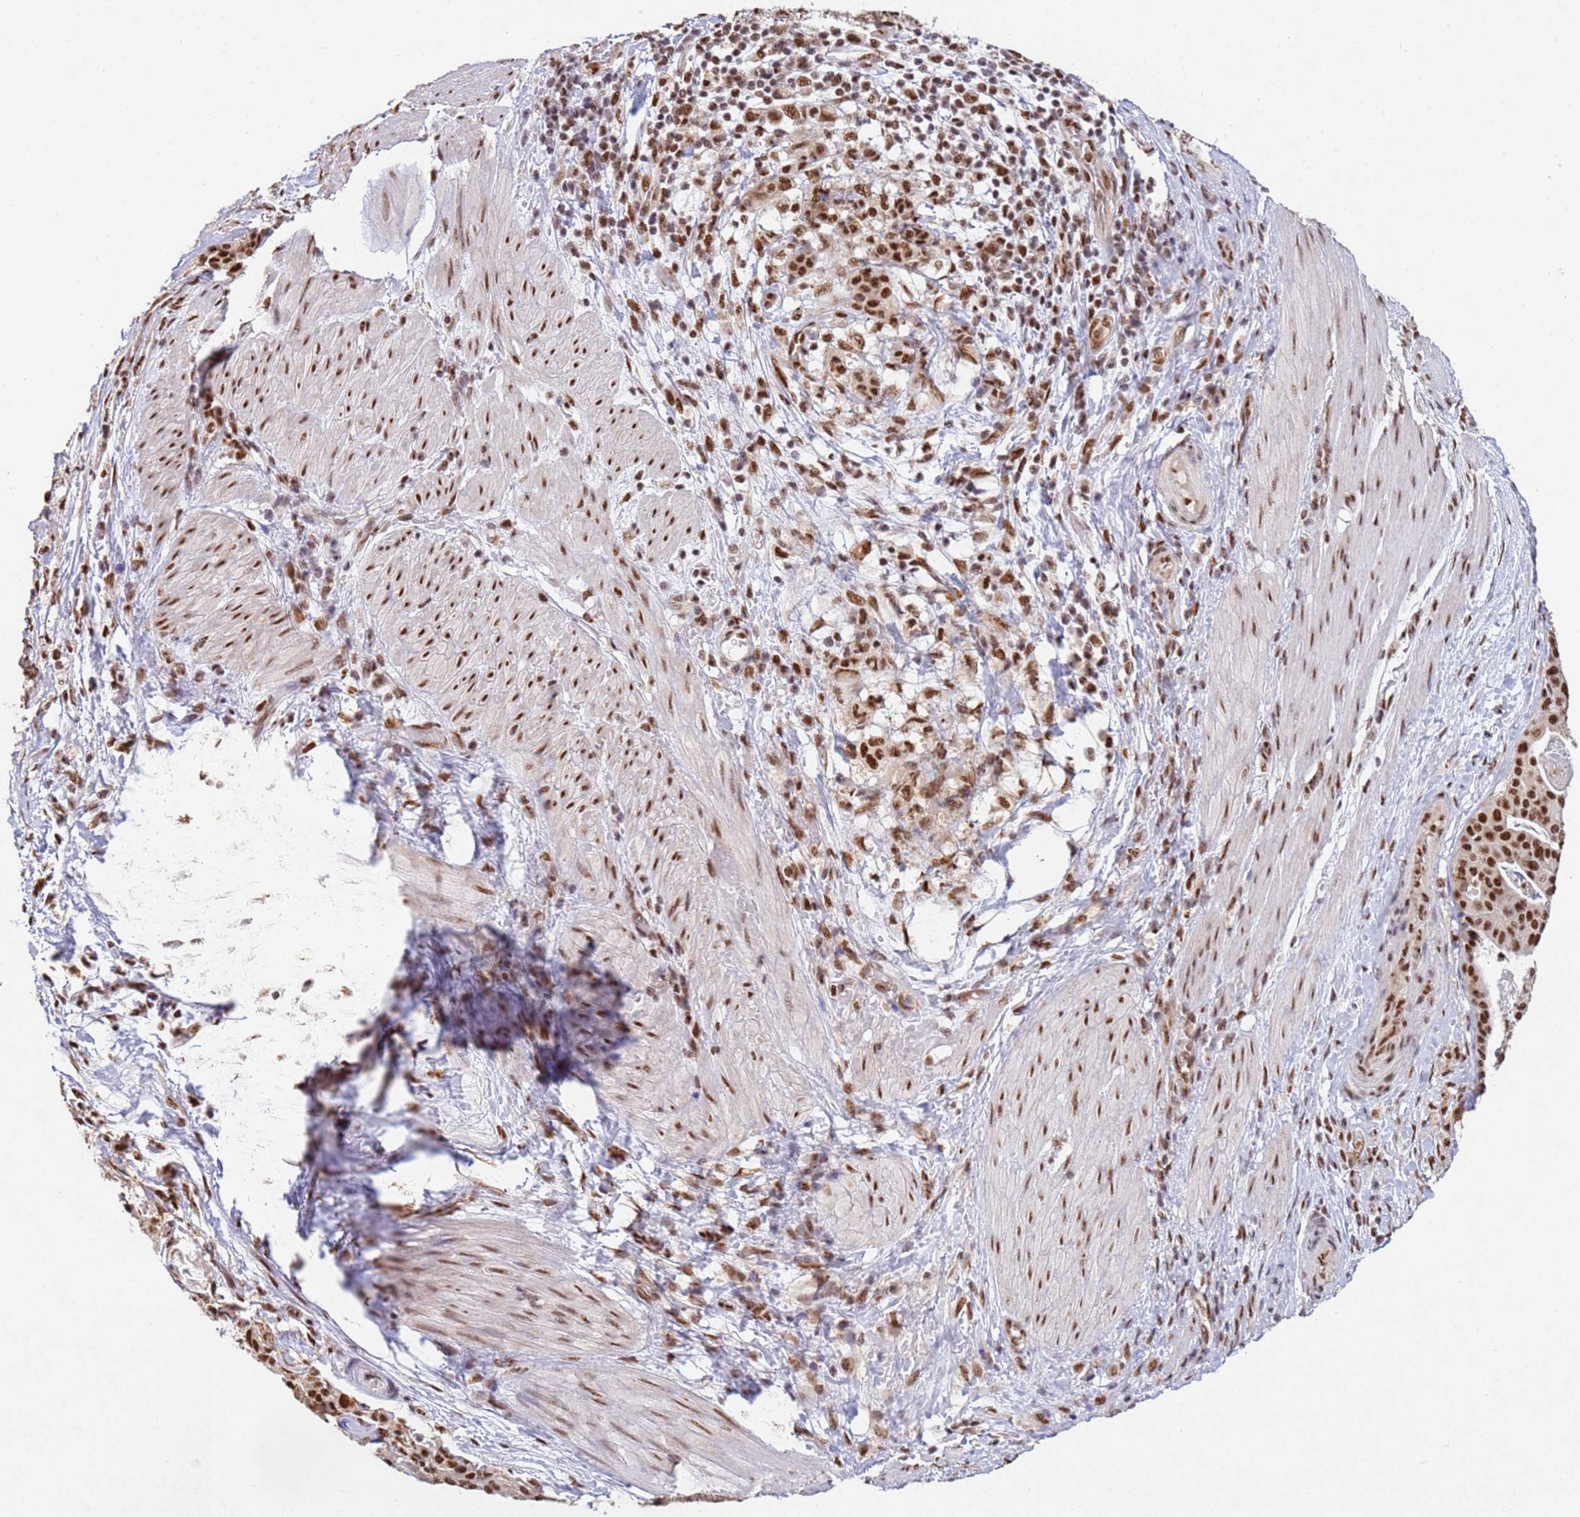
{"staining": {"intensity": "strong", "quantity": ">75%", "location": "nuclear"}, "tissue": "stomach cancer", "cell_type": "Tumor cells", "image_type": "cancer", "snomed": [{"axis": "morphology", "description": "Adenocarcinoma, NOS"}, {"axis": "topography", "description": "Stomach"}], "caption": "Immunohistochemistry (IHC) (DAB) staining of human adenocarcinoma (stomach) reveals strong nuclear protein positivity in about >75% of tumor cells. (DAB IHC, brown staining for protein, blue staining for nuclei).", "gene": "ESF1", "patient": {"sex": "male", "age": 48}}